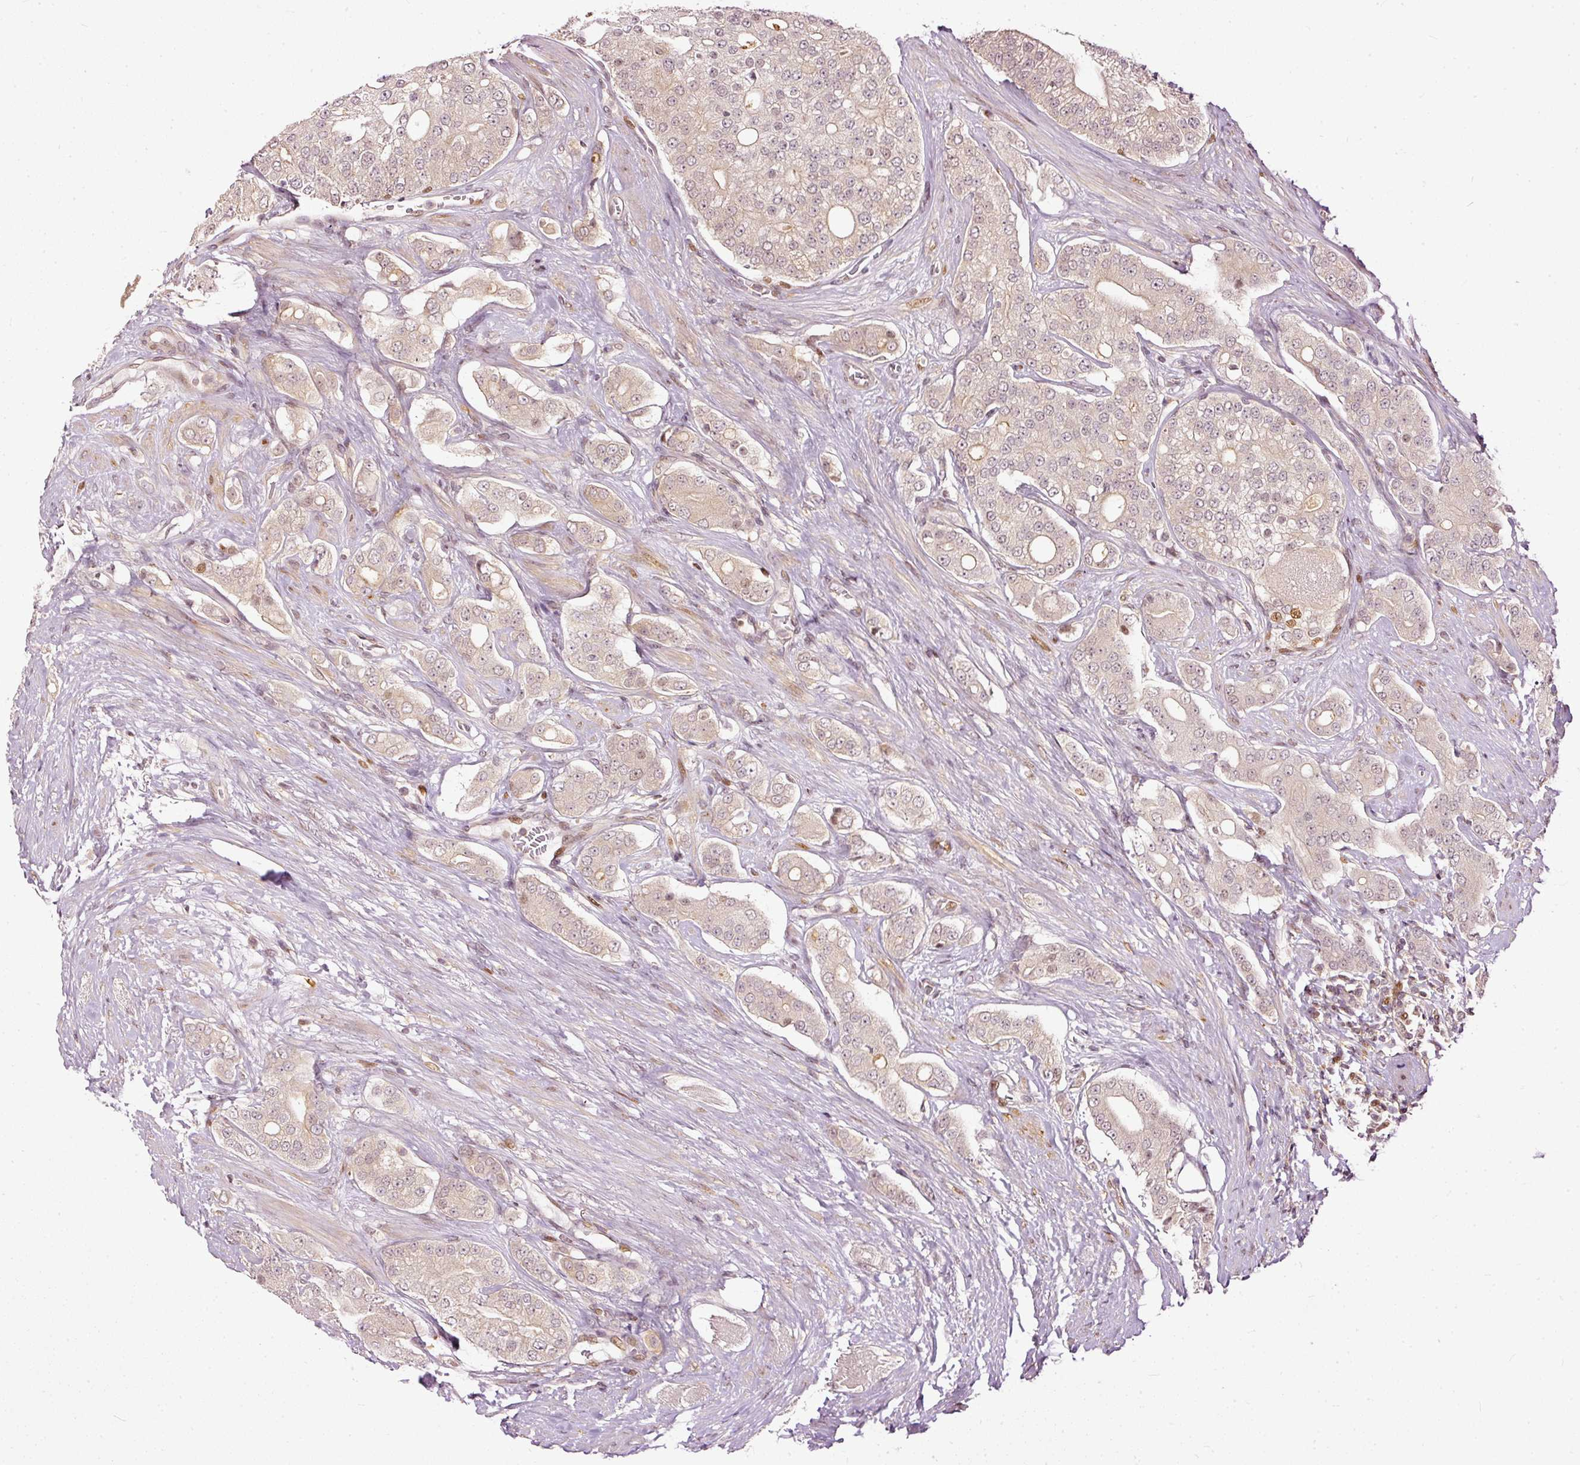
{"staining": {"intensity": "weak", "quantity": "25%-75%", "location": "cytoplasmic/membranous"}, "tissue": "prostate cancer", "cell_type": "Tumor cells", "image_type": "cancer", "snomed": [{"axis": "morphology", "description": "Adenocarcinoma, High grade"}, {"axis": "topography", "description": "Prostate"}], "caption": "Human adenocarcinoma (high-grade) (prostate) stained with a protein marker displays weak staining in tumor cells.", "gene": "ZNF778", "patient": {"sex": "male", "age": 71}}